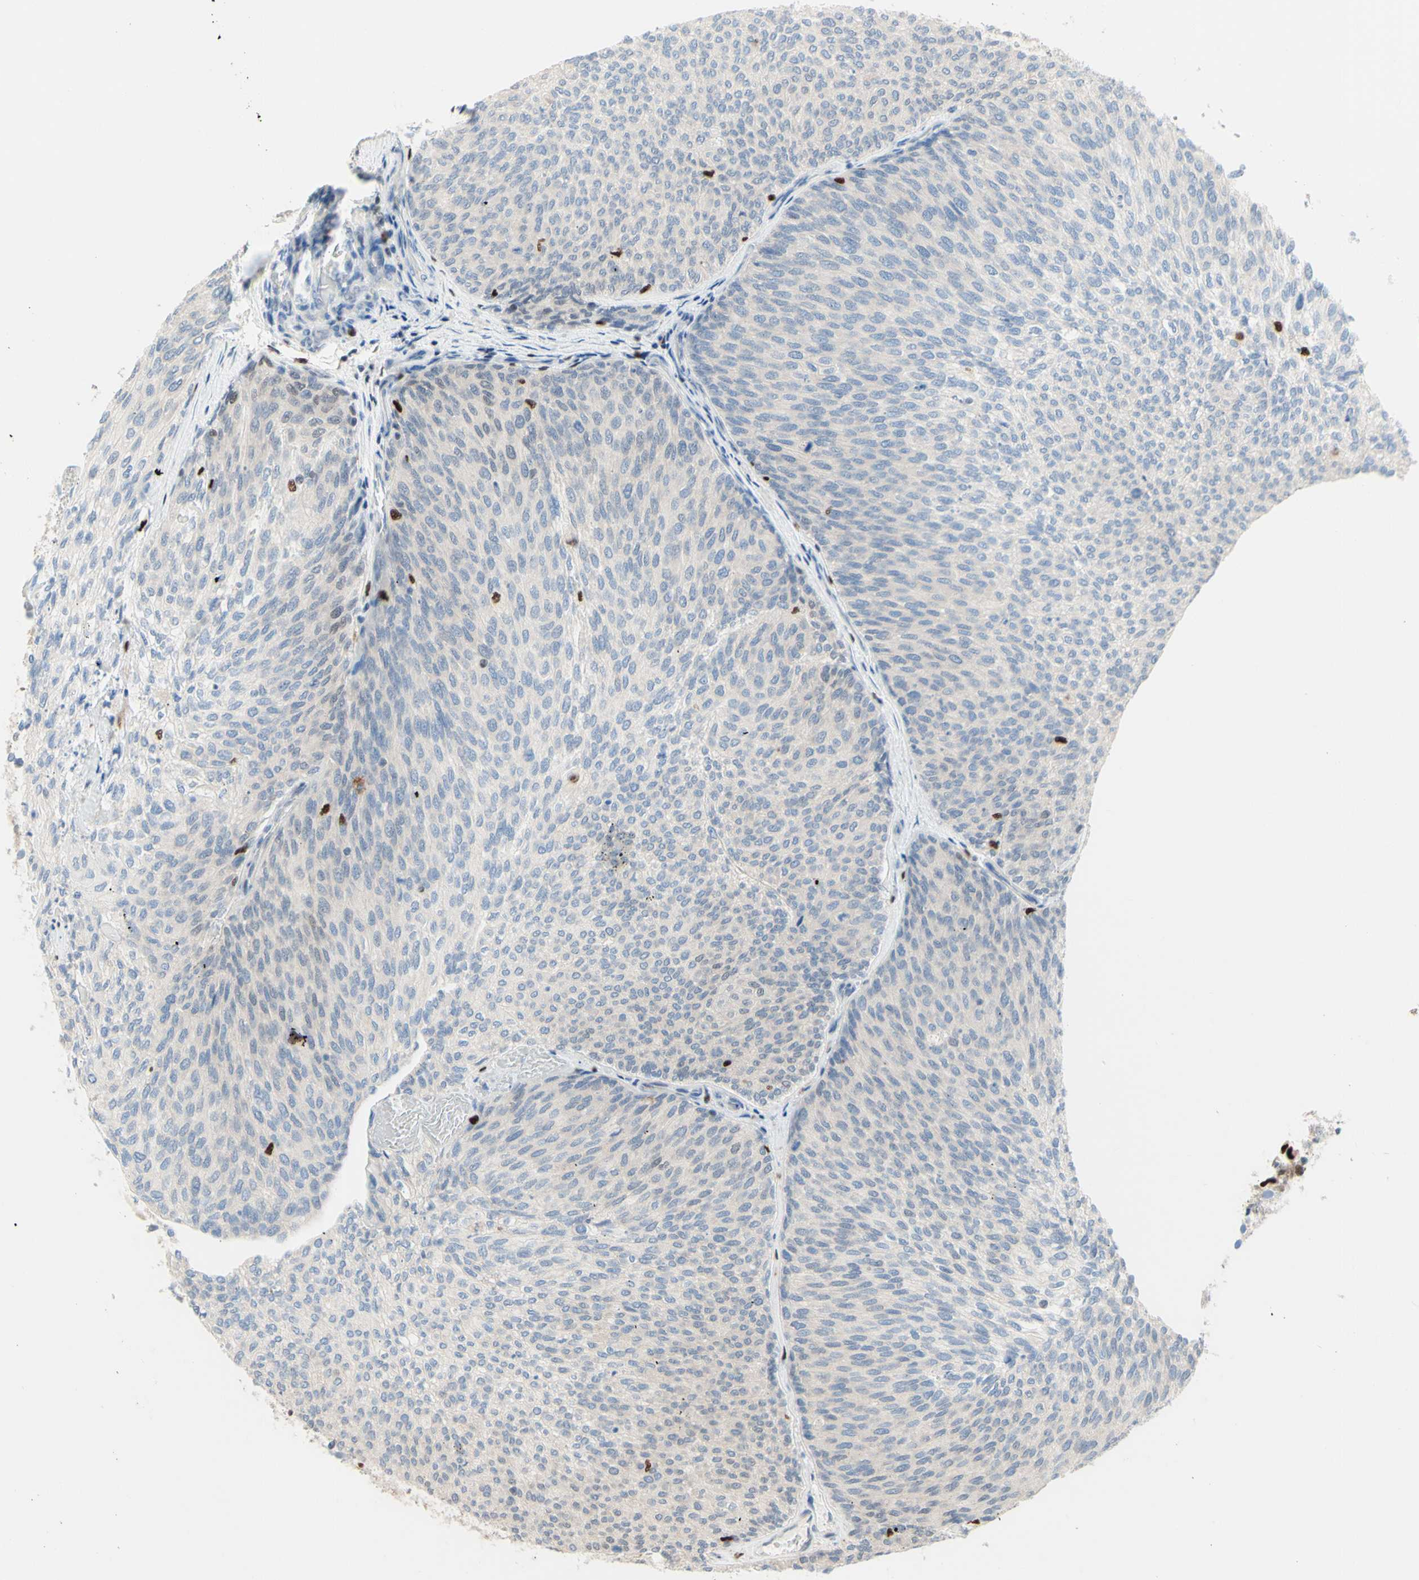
{"staining": {"intensity": "negative", "quantity": "none", "location": "none"}, "tissue": "urothelial cancer", "cell_type": "Tumor cells", "image_type": "cancer", "snomed": [{"axis": "morphology", "description": "Urothelial carcinoma, Low grade"}, {"axis": "topography", "description": "Urinary bladder"}], "caption": "Low-grade urothelial carcinoma was stained to show a protein in brown. There is no significant positivity in tumor cells.", "gene": "EED", "patient": {"sex": "female", "age": 79}}